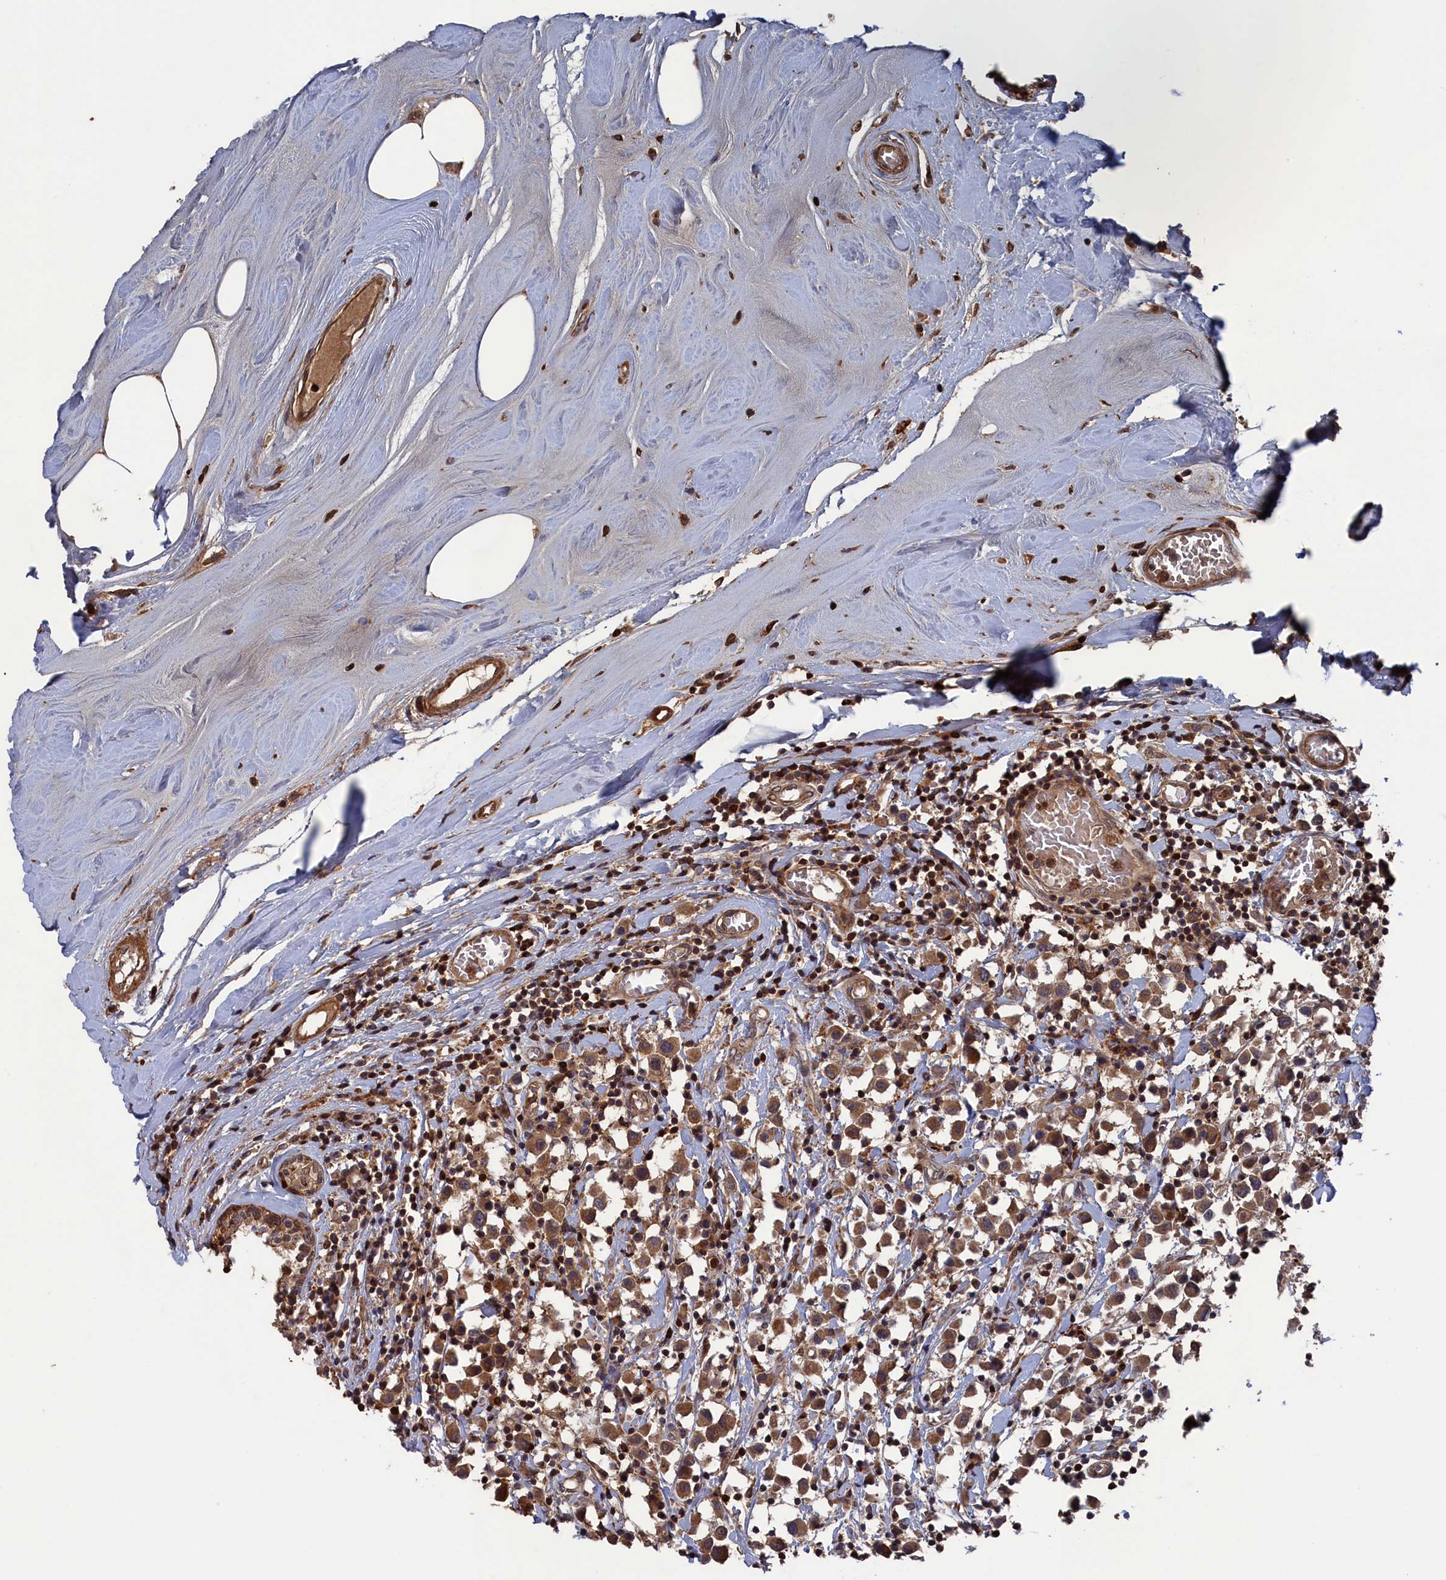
{"staining": {"intensity": "moderate", "quantity": ">75%", "location": "cytoplasmic/membranous,nuclear"}, "tissue": "breast cancer", "cell_type": "Tumor cells", "image_type": "cancer", "snomed": [{"axis": "morphology", "description": "Duct carcinoma"}, {"axis": "topography", "description": "Breast"}], "caption": "The histopathology image exhibits immunohistochemical staining of infiltrating ductal carcinoma (breast). There is moderate cytoplasmic/membranous and nuclear positivity is identified in approximately >75% of tumor cells.", "gene": "PLA2G15", "patient": {"sex": "female", "age": 61}}